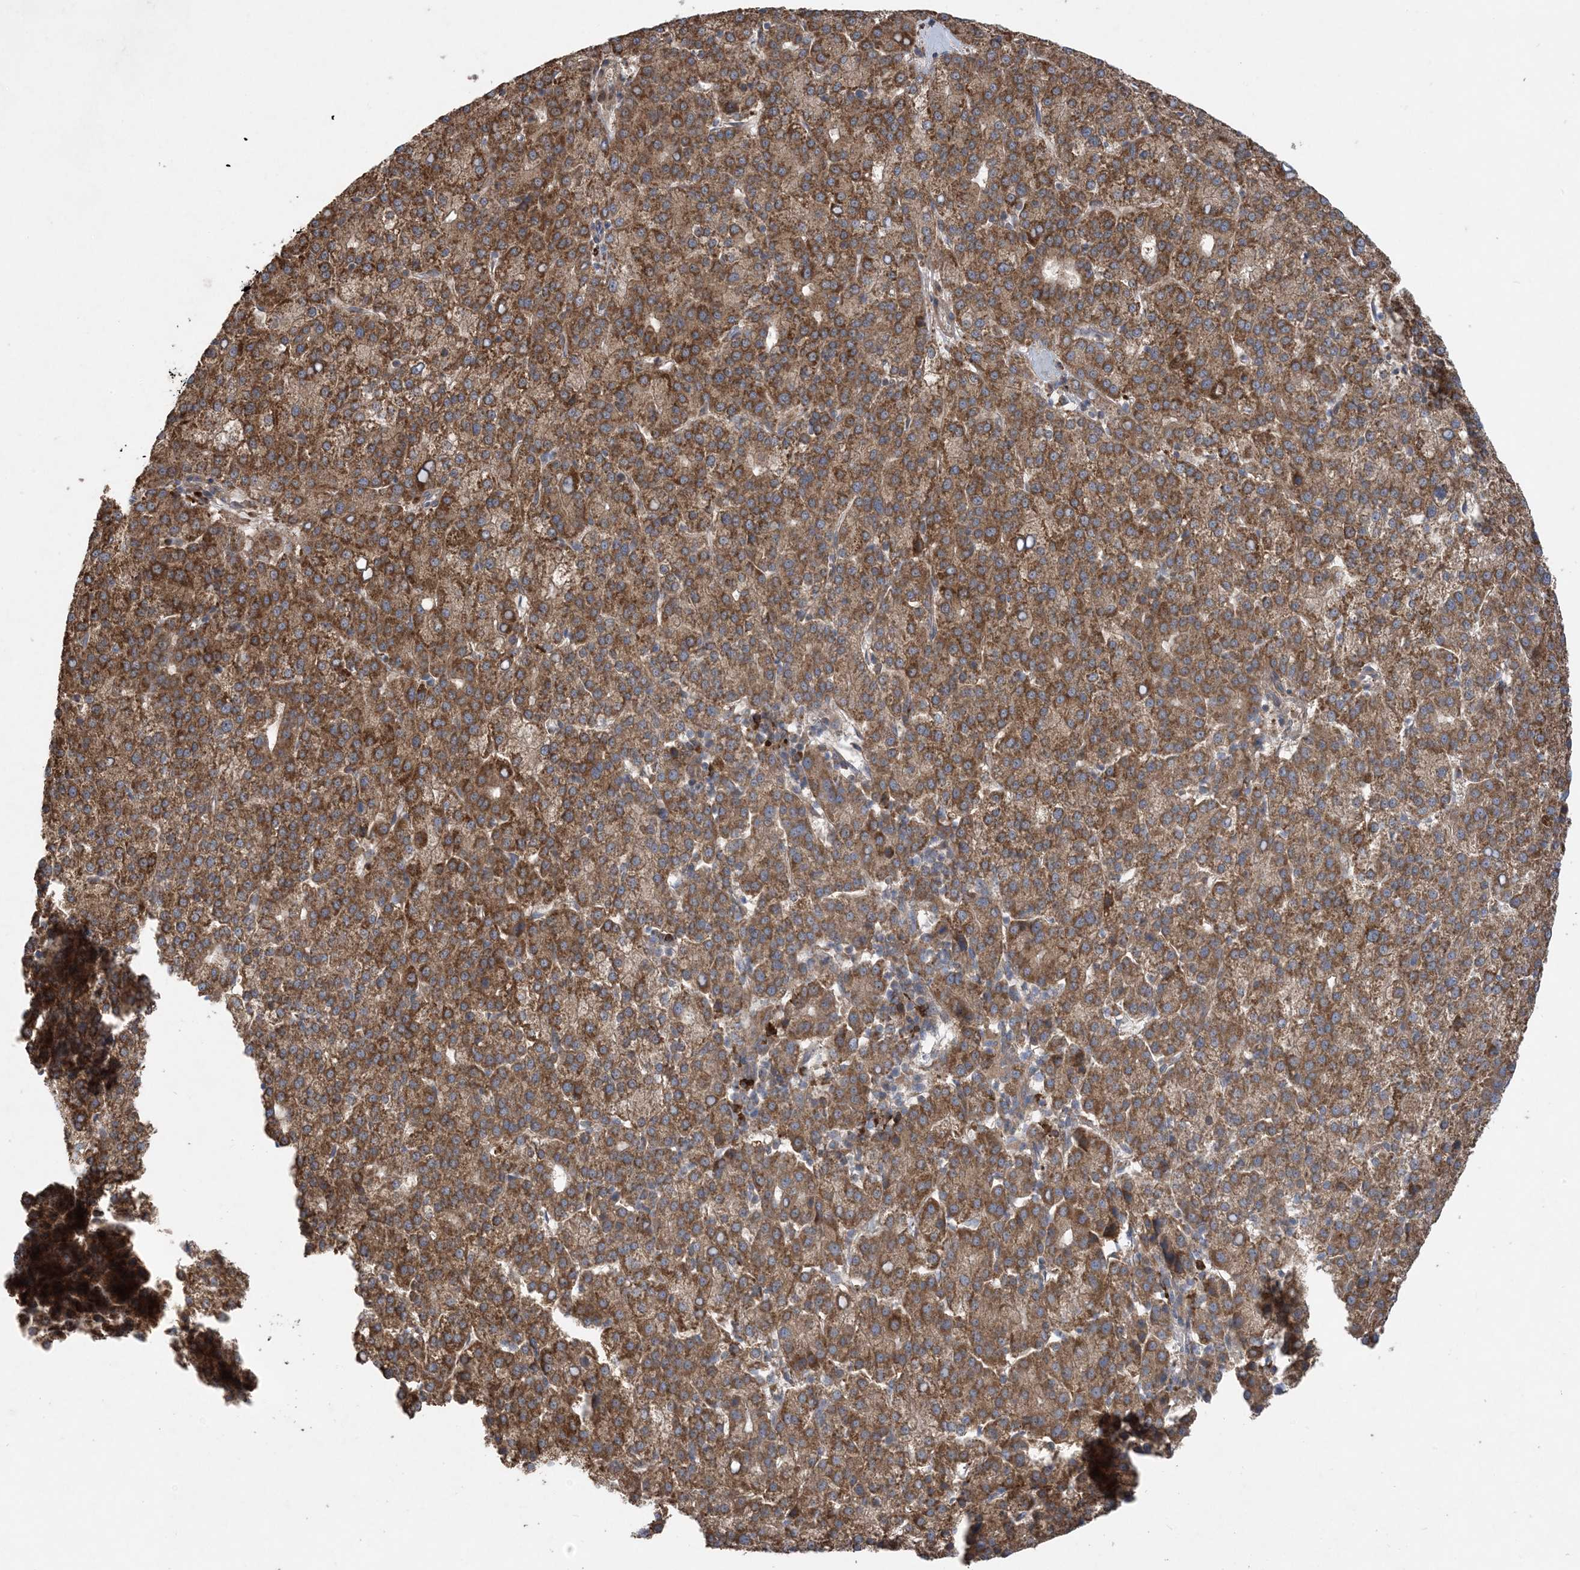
{"staining": {"intensity": "strong", "quantity": ">75%", "location": "cytoplasmic/membranous"}, "tissue": "liver cancer", "cell_type": "Tumor cells", "image_type": "cancer", "snomed": [{"axis": "morphology", "description": "Carcinoma, Hepatocellular, NOS"}, {"axis": "topography", "description": "Liver"}], "caption": "Liver cancer (hepatocellular carcinoma) stained with a protein marker shows strong staining in tumor cells.", "gene": "MASP2", "patient": {"sex": "female", "age": 58}}